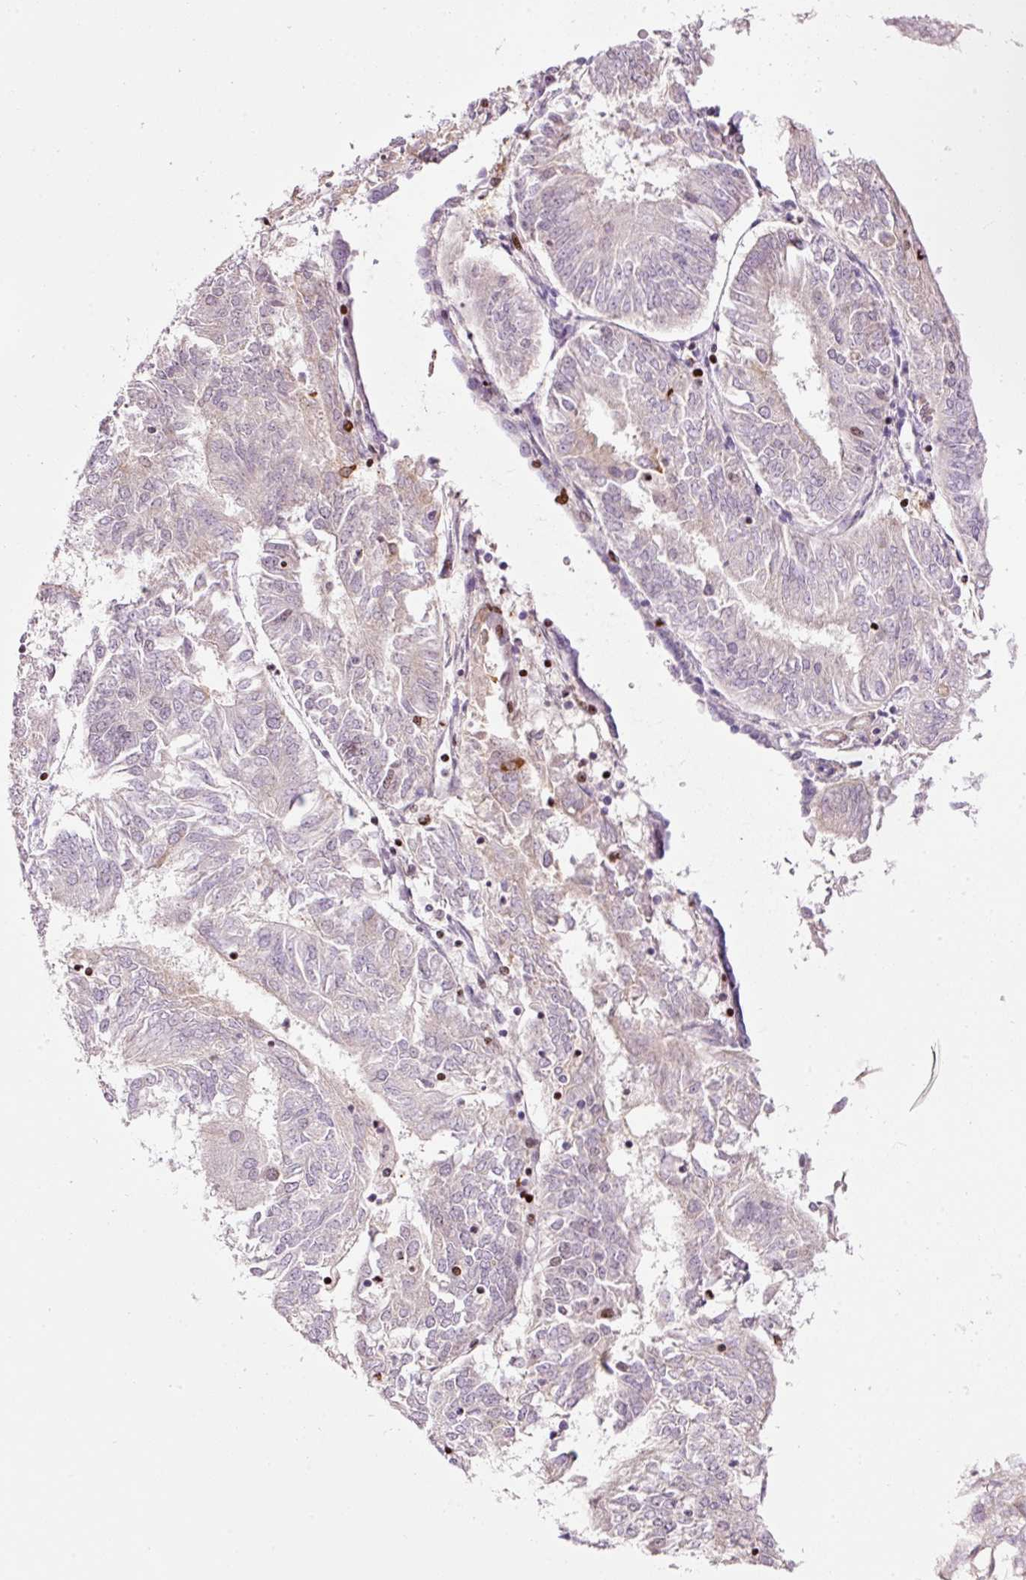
{"staining": {"intensity": "negative", "quantity": "none", "location": "none"}, "tissue": "endometrial cancer", "cell_type": "Tumor cells", "image_type": "cancer", "snomed": [{"axis": "morphology", "description": "Adenocarcinoma, NOS"}, {"axis": "topography", "description": "Endometrium"}], "caption": "A micrograph of endometrial adenocarcinoma stained for a protein displays no brown staining in tumor cells. (DAB immunohistochemistry, high magnification).", "gene": "TMEM8B", "patient": {"sex": "female", "age": 58}}